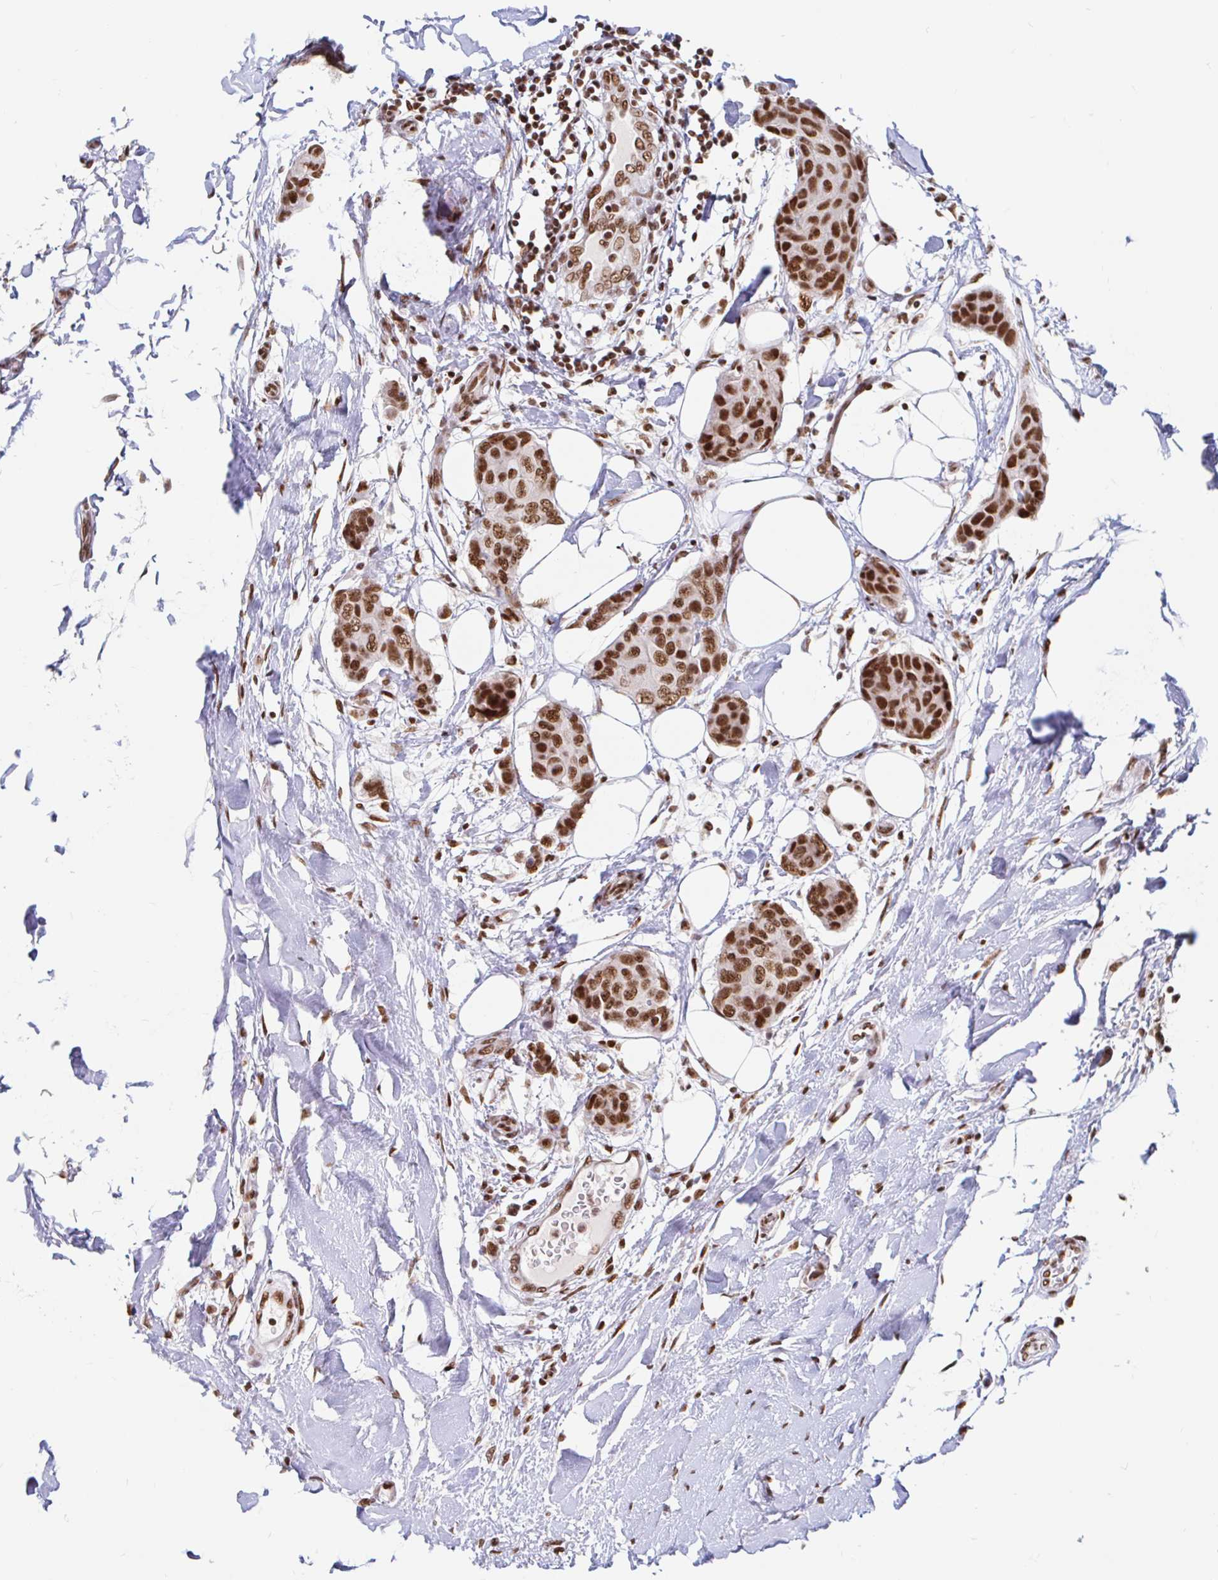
{"staining": {"intensity": "strong", "quantity": ">75%", "location": "nuclear"}, "tissue": "breast cancer", "cell_type": "Tumor cells", "image_type": "cancer", "snomed": [{"axis": "morphology", "description": "Duct carcinoma"}, {"axis": "topography", "description": "Breast"}, {"axis": "topography", "description": "Lymph node"}], "caption": "Brown immunohistochemical staining in human breast cancer demonstrates strong nuclear expression in approximately >75% of tumor cells.", "gene": "RBMX", "patient": {"sex": "female", "age": 80}}